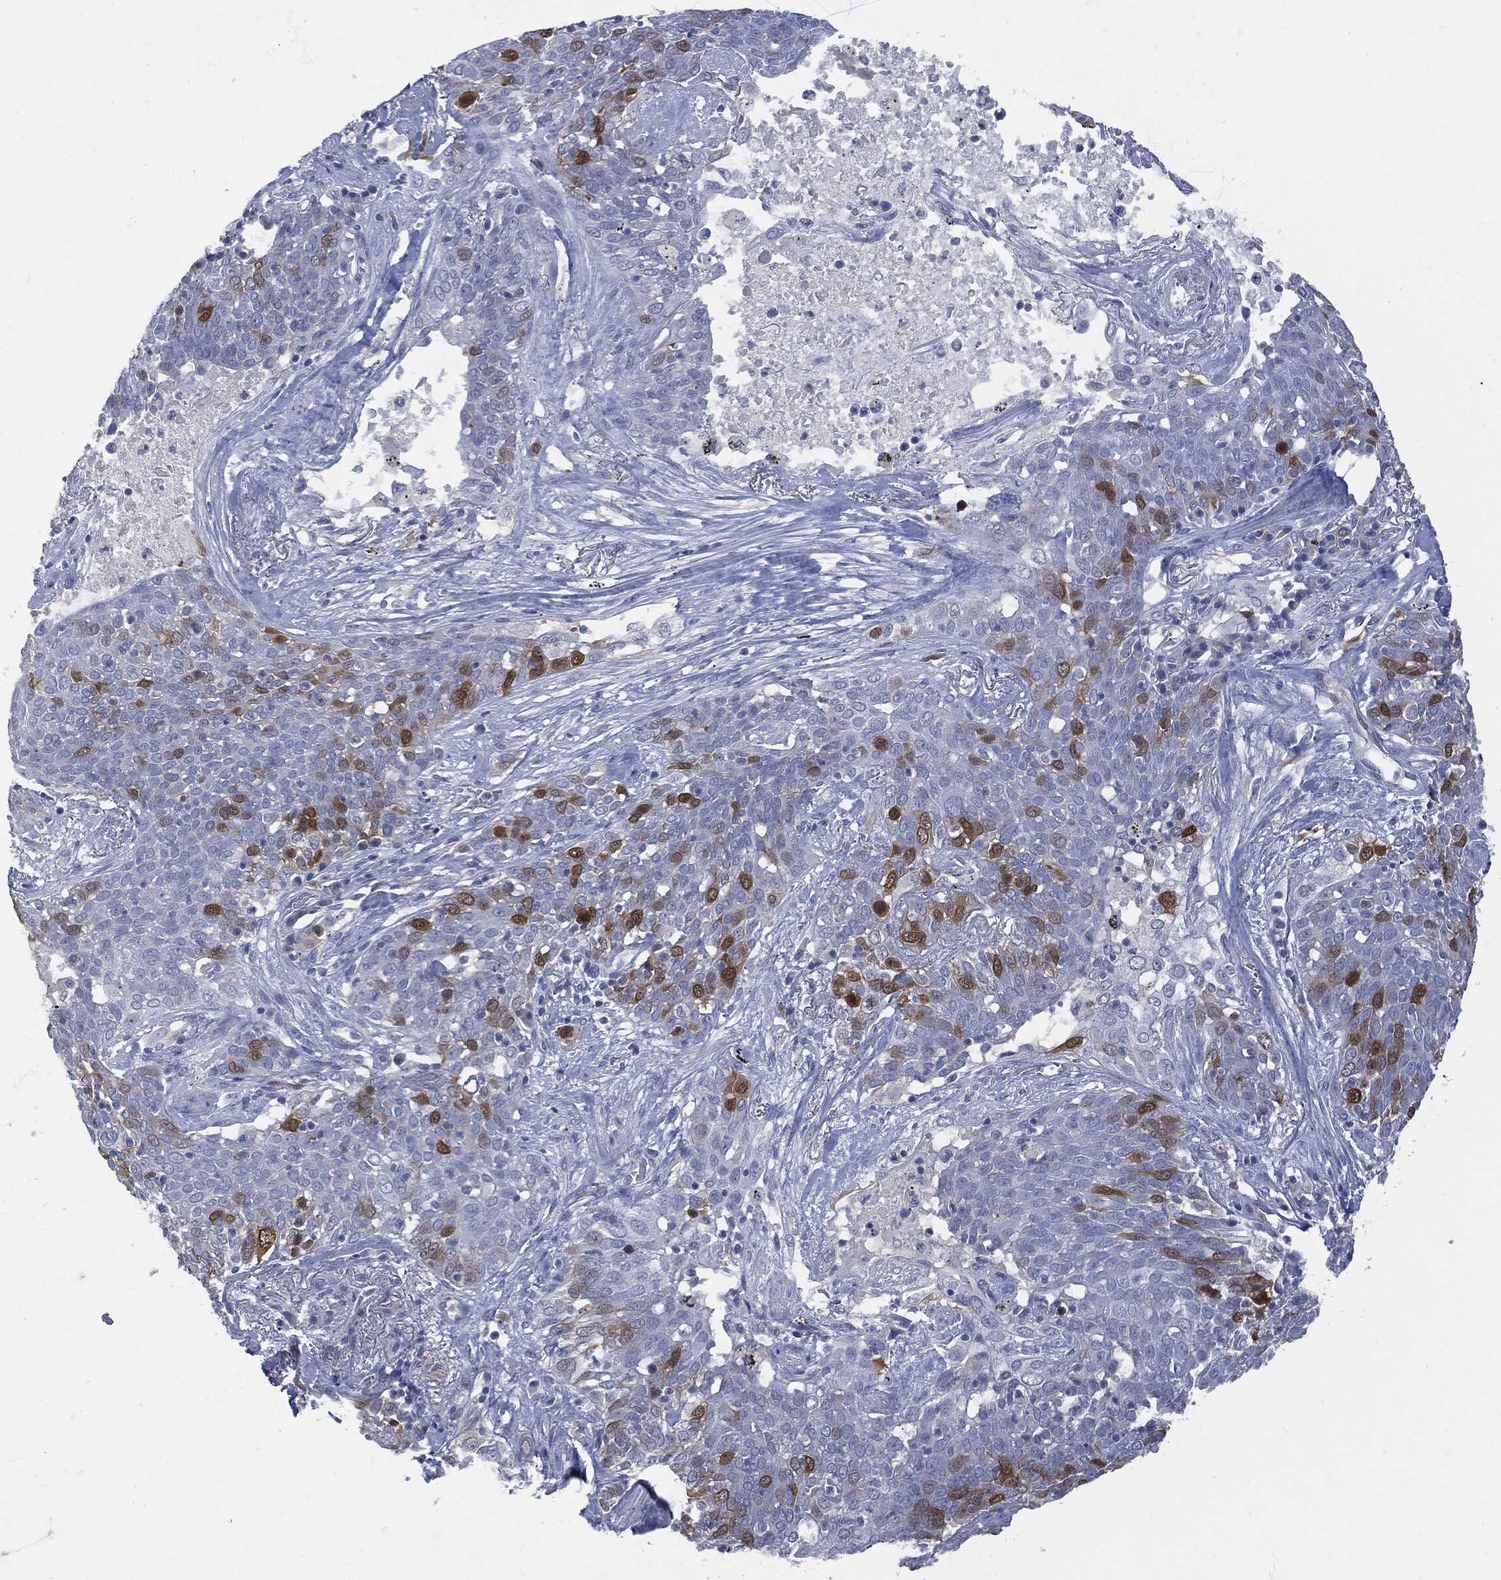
{"staining": {"intensity": "moderate", "quantity": "<25%", "location": "cytoplasmic/membranous"}, "tissue": "lung cancer", "cell_type": "Tumor cells", "image_type": "cancer", "snomed": [{"axis": "morphology", "description": "Squamous cell carcinoma, NOS"}, {"axis": "topography", "description": "Lung"}], "caption": "Squamous cell carcinoma (lung) was stained to show a protein in brown. There is low levels of moderate cytoplasmic/membranous positivity in approximately <25% of tumor cells.", "gene": "UBE2C", "patient": {"sex": "male", "age": 82}}